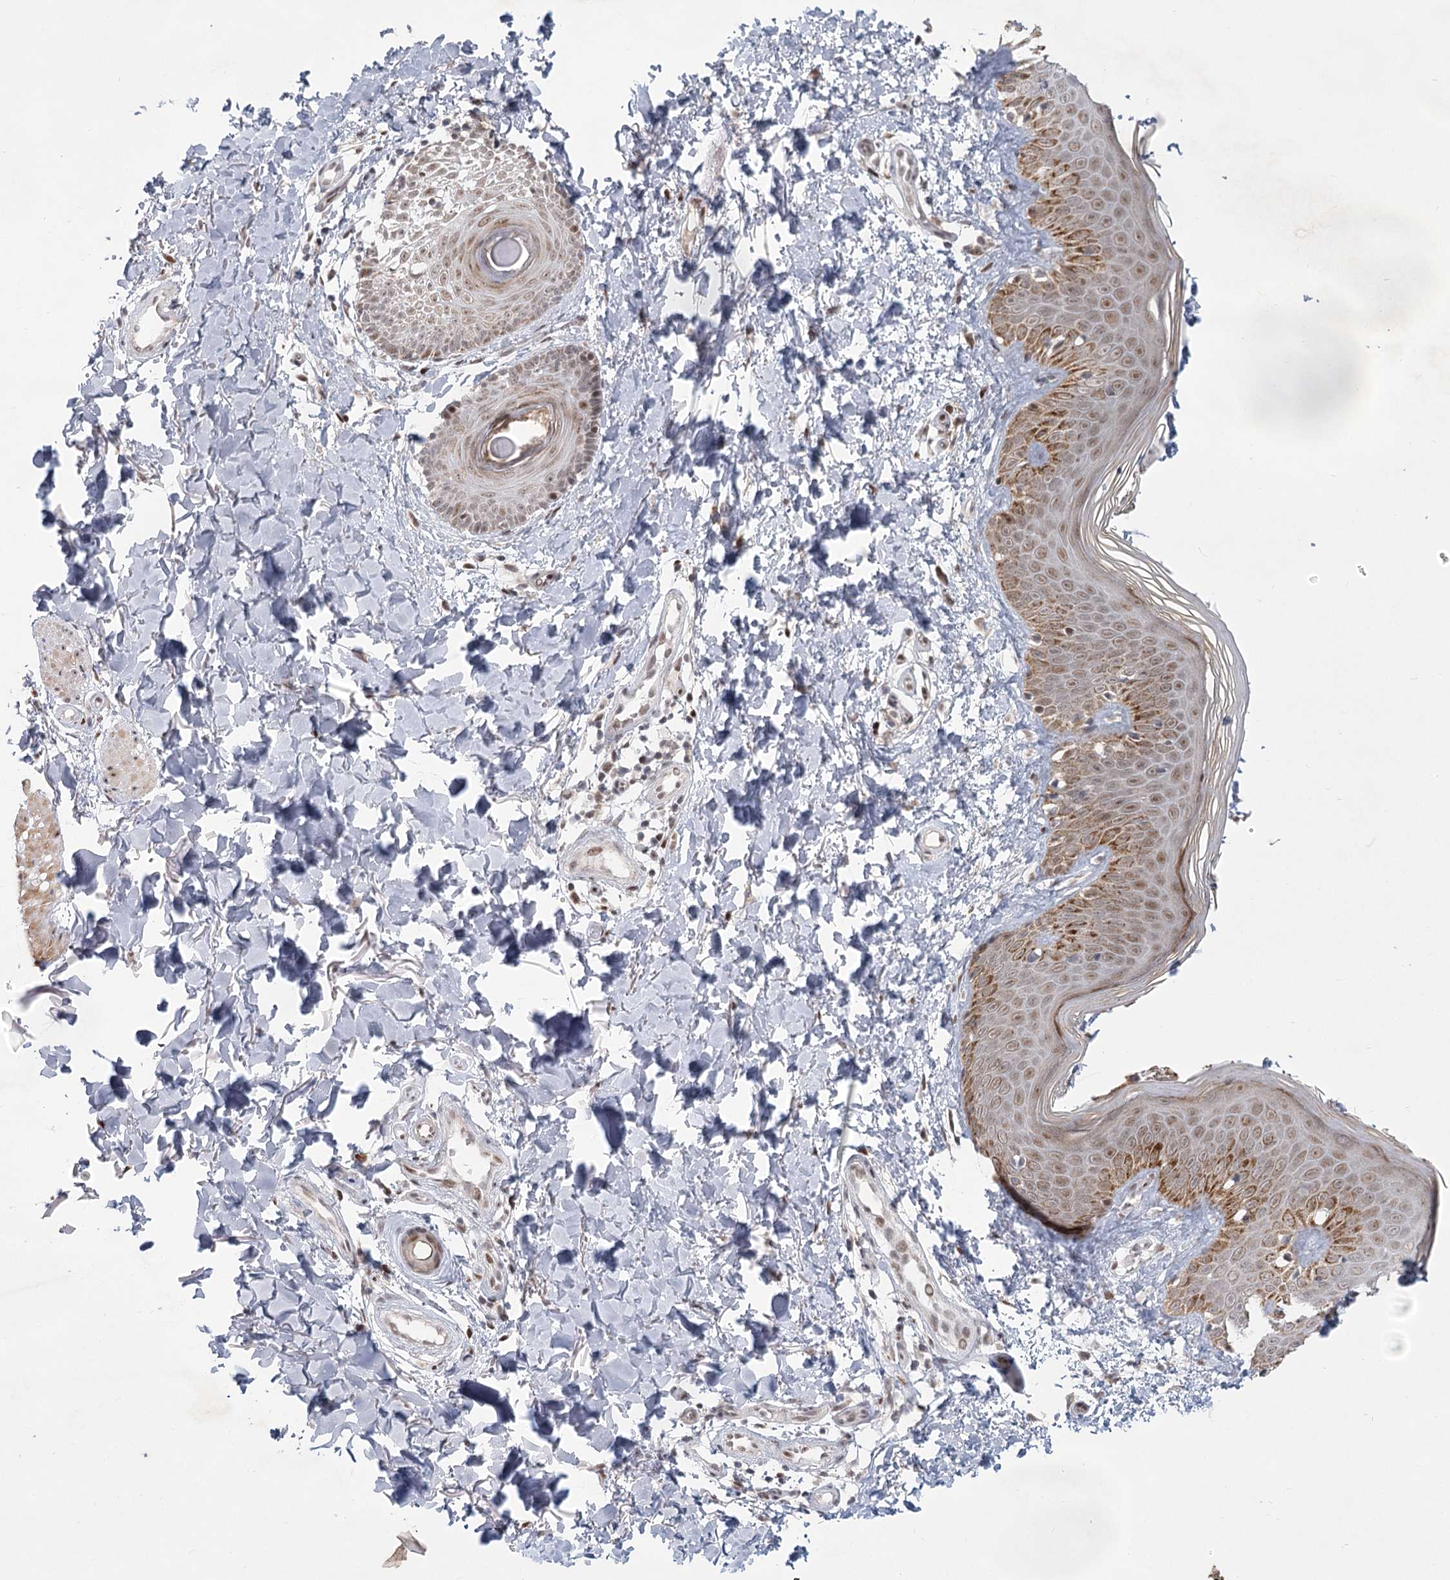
{"staining": {"intensity": "weak", "quantity": ">75%", "location": "cytoplasmic/membranous"}, "tissue": "skin", "cell_type": "Fibroblasts", "image_type": "normal", "snomed": [{"axis": "morphology", "description": "Normal tissue, NOS"}, {"axis": "topography", "description": "Skin"}], "caption": "The photomicrograph displays immunohistochemical staining of normal skin. There is weak cytoplasmic/membranous expression is identified in approximately >75% of fibroblasts. (brown staining indicates protein expression, while blue staining denotes nuclei).", "gene": "CIB4", "patient": {"sex": "male", "age": 37}}